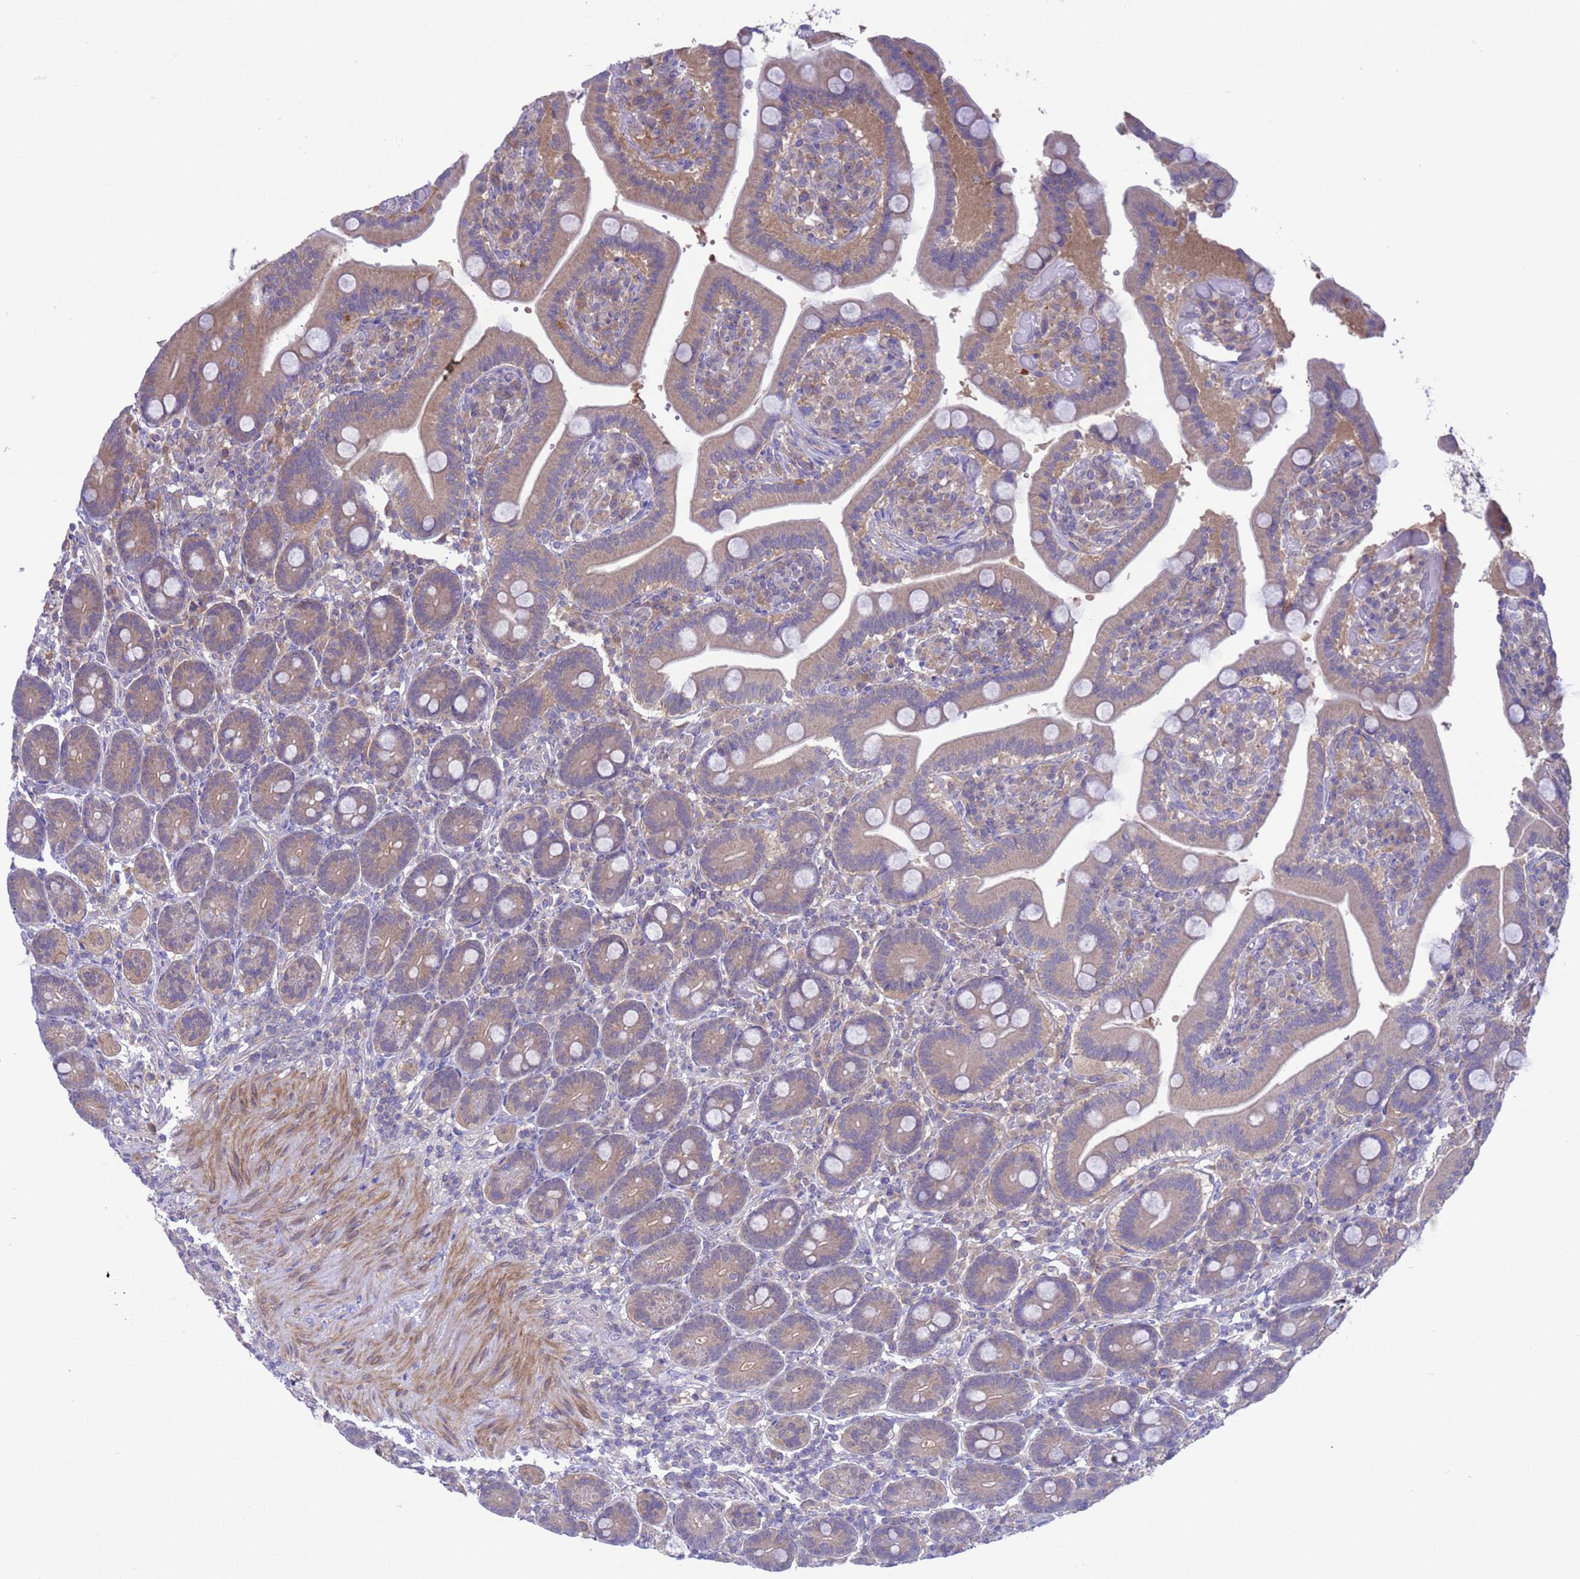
{"staining": {"intensity": "weak", "quantity": "25%-75%", "location": "cytoplasmic/membranous"}, "tissue": "duodenum", "cell_type": "Glandular cells", "image_type": "normal", "snomed": [{"axis": "morphology", "description": "Normal tissue, NOS"}, {"axis": "topography", "description": "Duodenum"}], "caption": "This photomicrograph shows immunohistochemistry staining of benign duodenum, with low weak cytoplasmic/membranous positivity in approximately 25%-75% of glandular cells.", "gene": "ZNF461", "patient": {"sex": "female", "age": 62}}